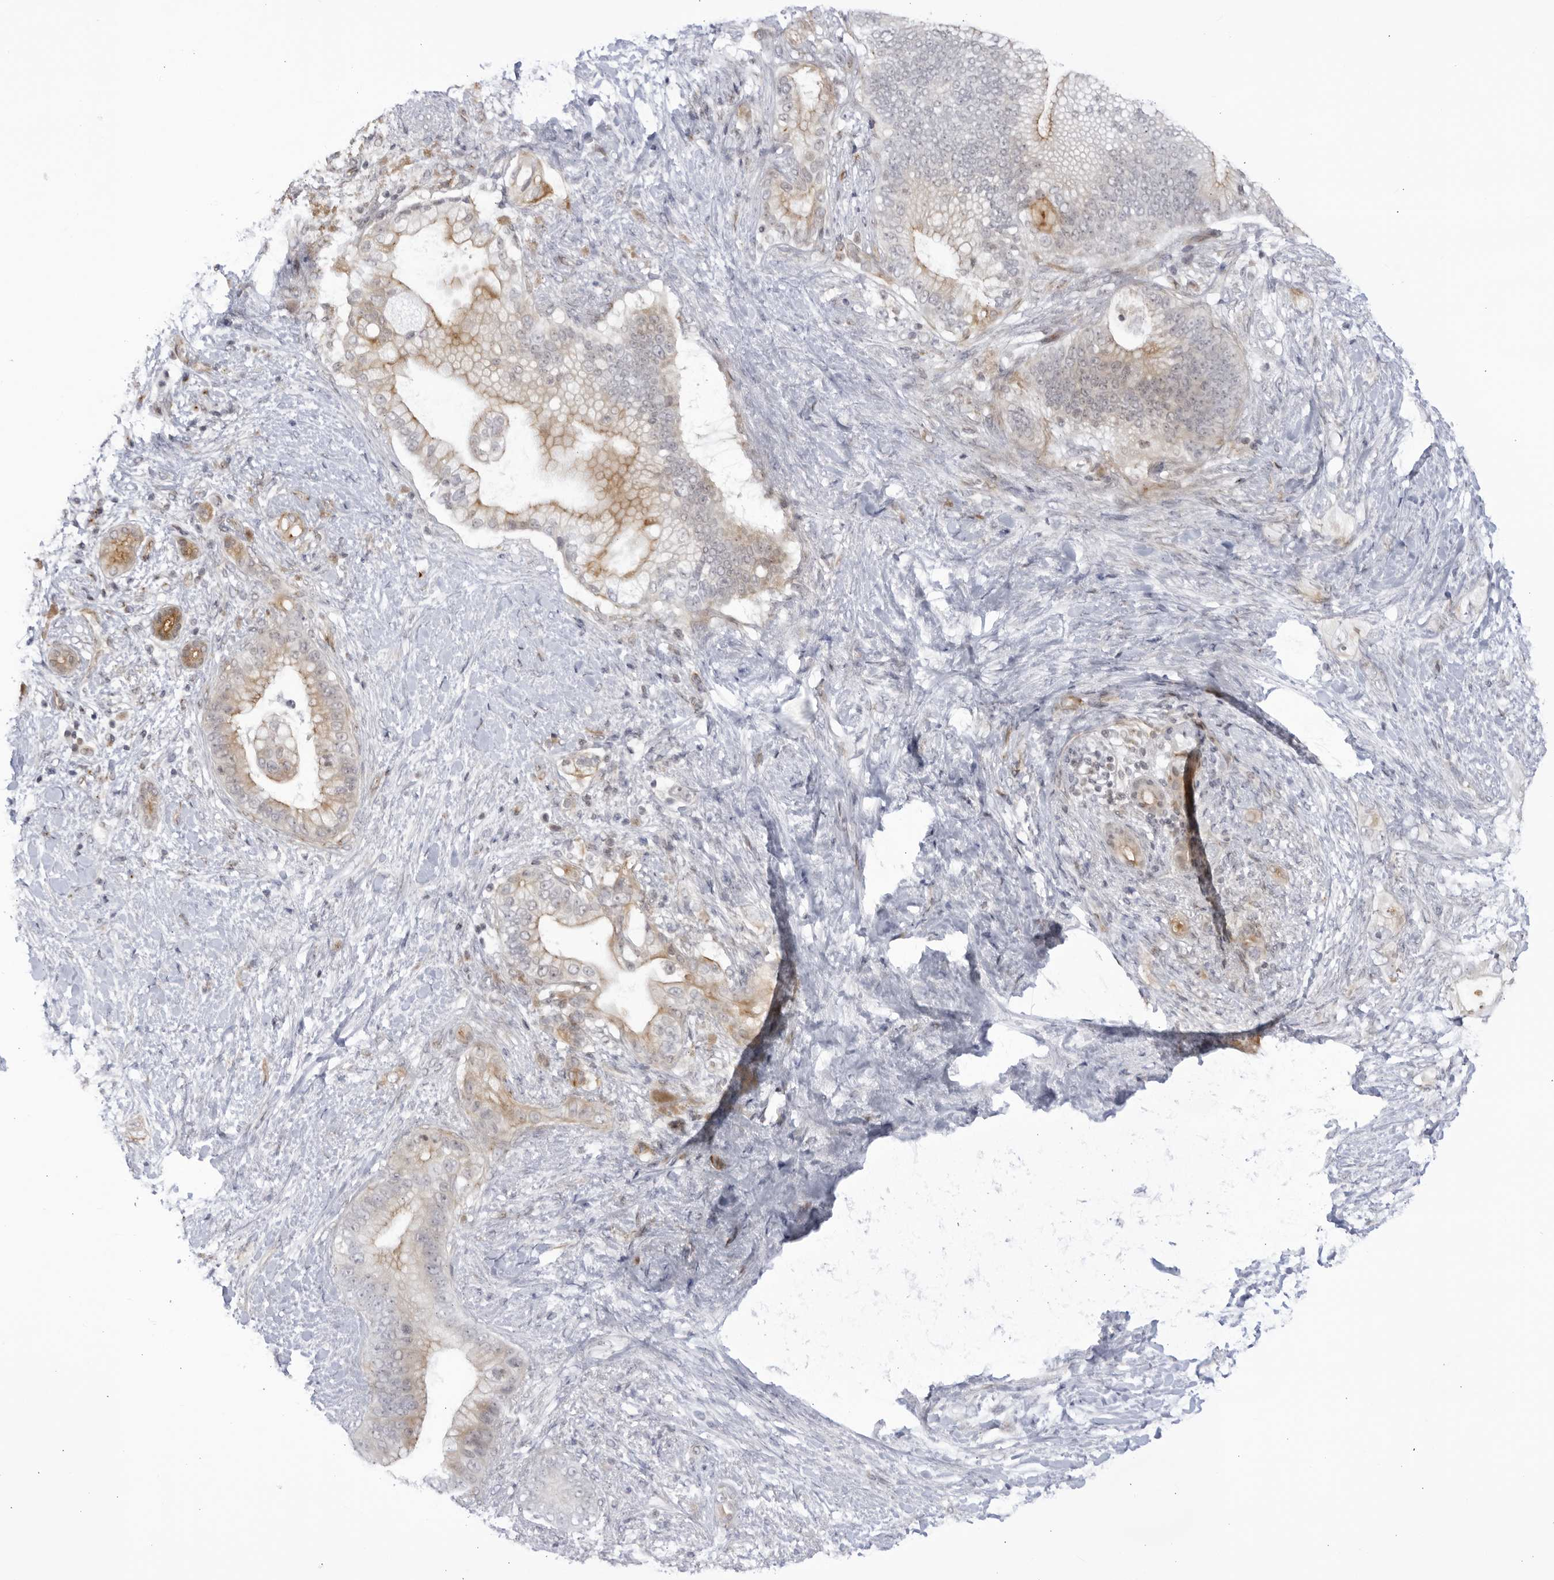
{"staining": {"intensity": "weak", "quantity": "25%-75%", "location": "cytoplasmic/membranous"}, "tissue": "pancreatic cancer", "cell_type": "Tumor cells", "image_type": "cancer", "snomed": [{"axis": "morphology", "description": "Adenocarcinoma, NOS"}, {"axis": "topography", "description": "Pancreas"}], "caption": "Brown immunohistochemical staining in human adenocarcinoma (pancreatic) displays weak cytoplasmic/membranous expression in about 25%-75% of tumor cells.", "gene": "CNBD1", "patient": {"sex": "male", "age": 53}}